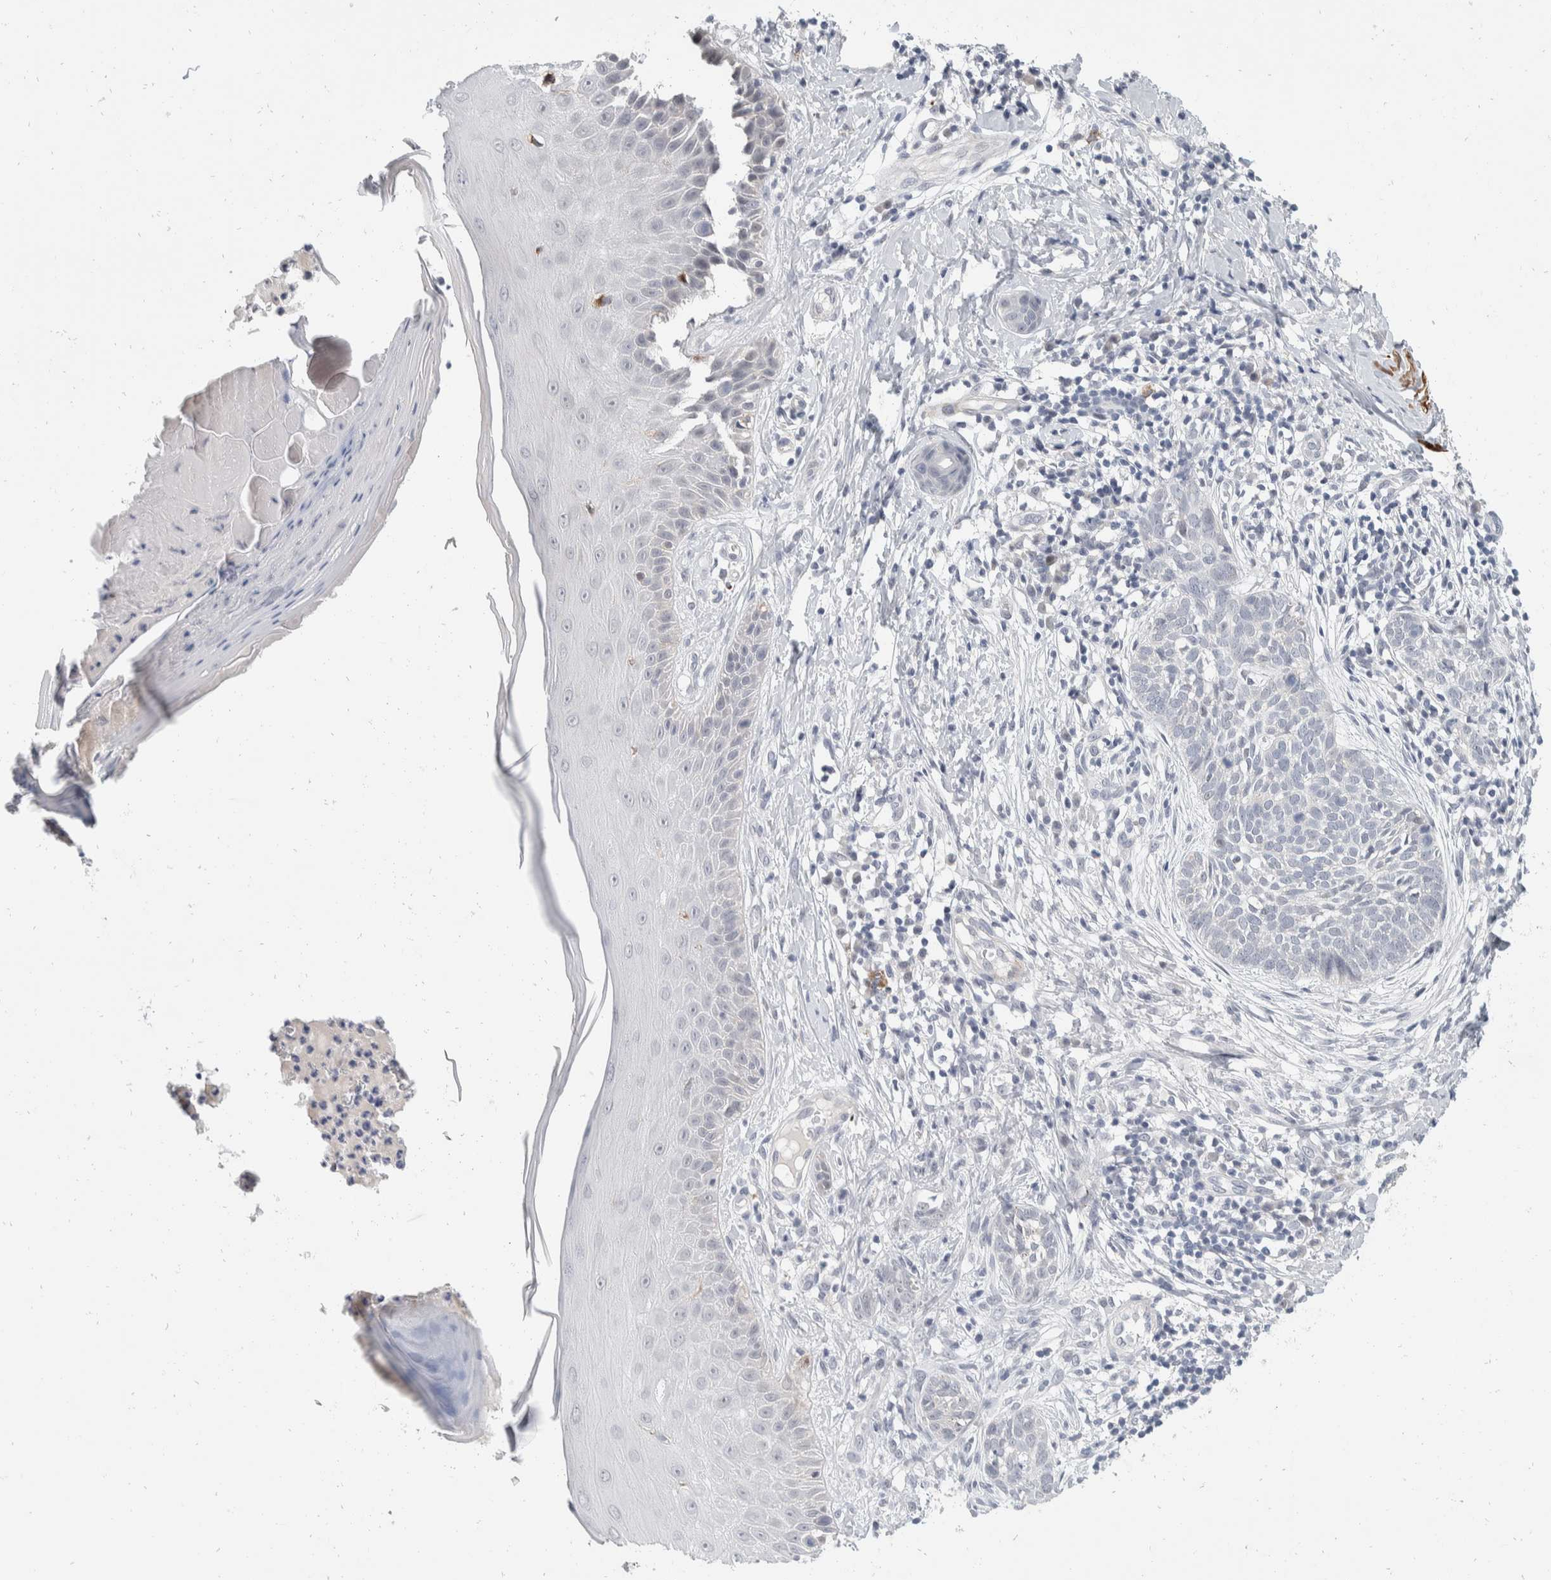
{"staining": {"intensity": "negative", "quantity": "none", "location": "none"}, "tissue": "skin cancer", "cell_type": "Tumor cells", "image_type": "cancer", "snomed": [{"axis": "morphology", "description": "Normal tissue, NOS"}, {"axis": "morphology", "description": "Basal cell carcinoma"}, {"axis": "topography", "description": "Skin"}], "caption": "Tumor cells are negative for brown protein staining in skin cancer (basal cell carcinoma). (Stains: DAB immunohistochemistry with hematoxylin counter stain, Microscopy: brightfield microscopy at high magnification).", "gene": "CATSPERD", "patient": {"sex": "male", "age": 67}}